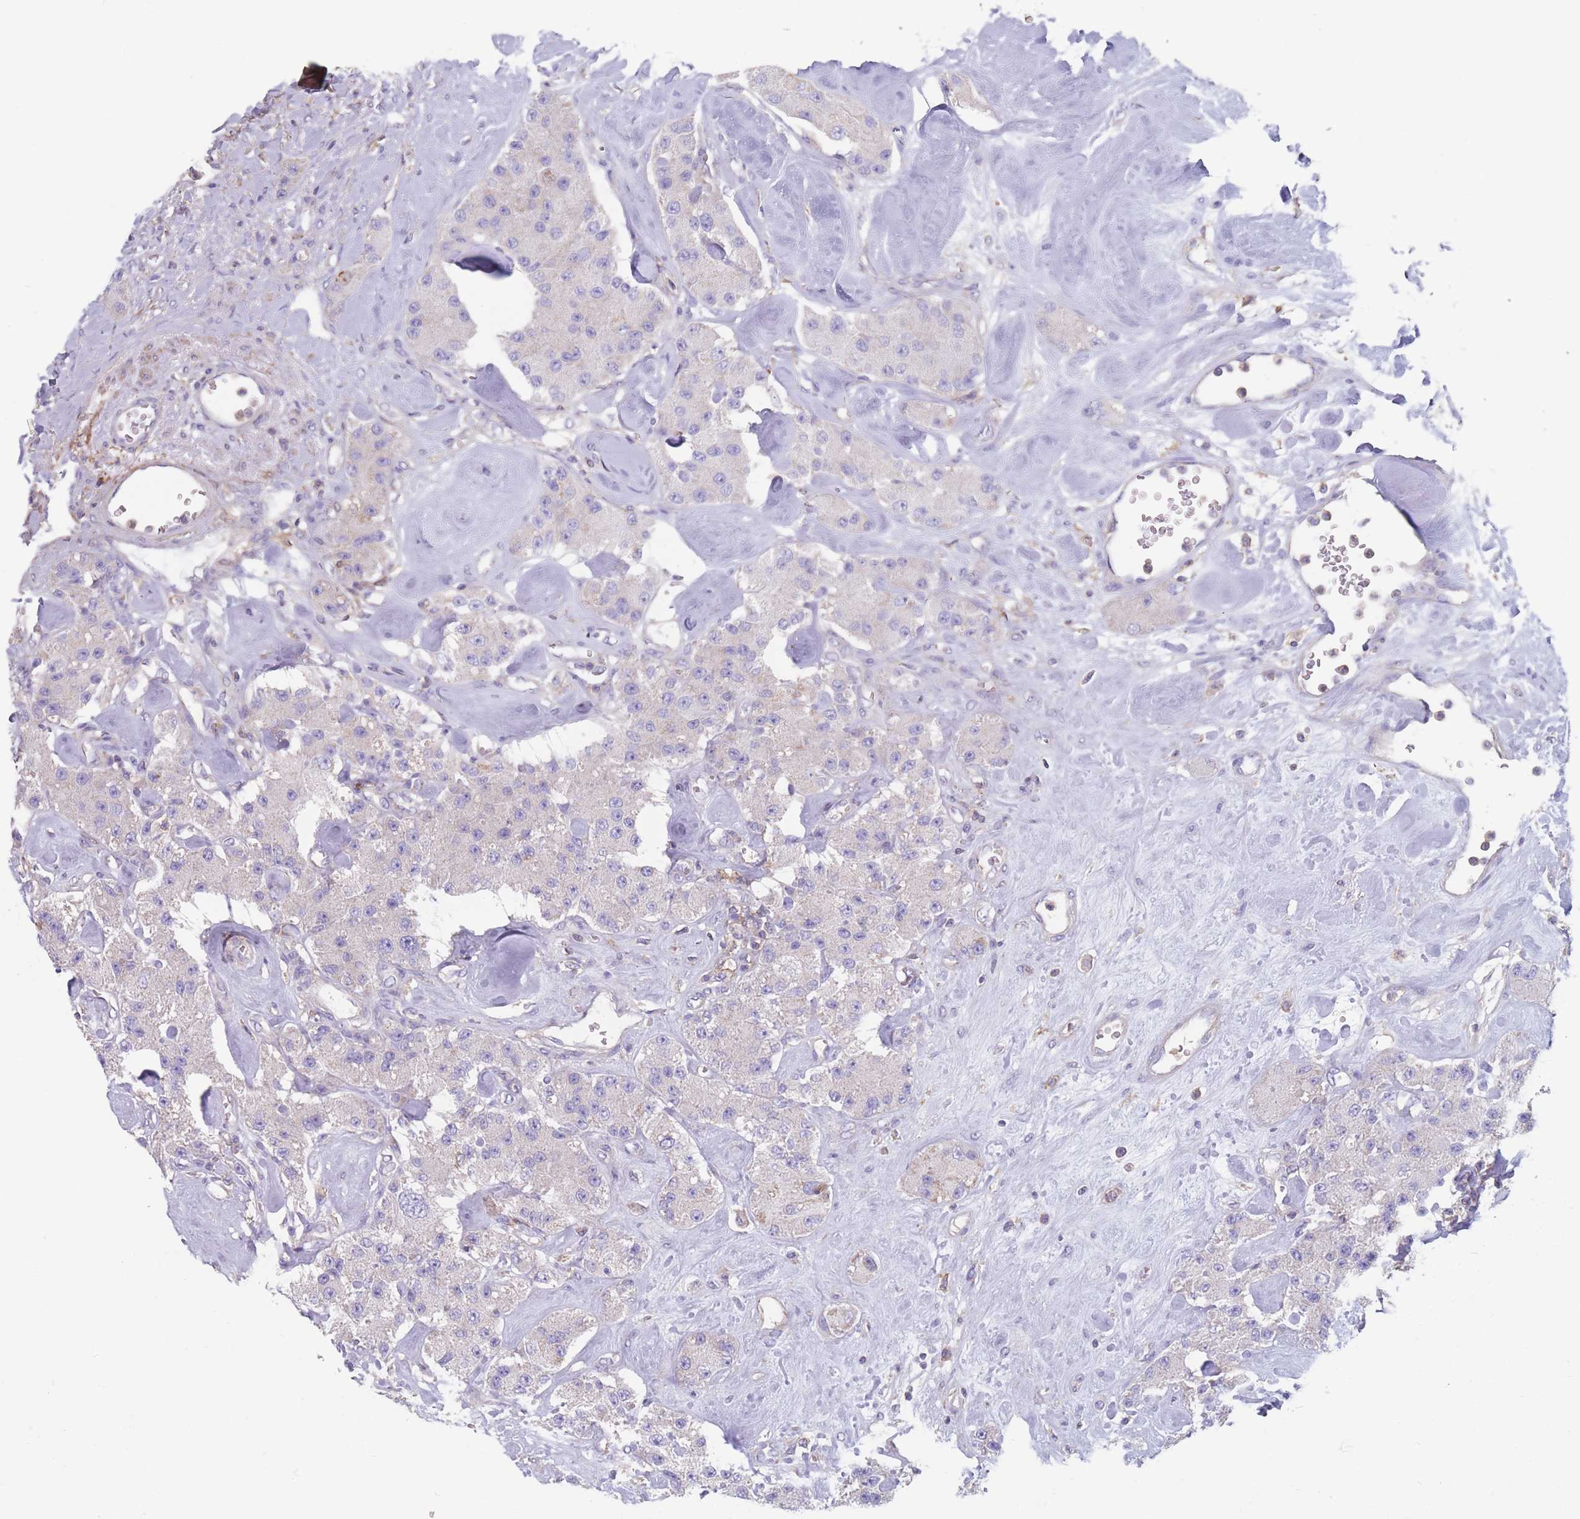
{"staining": {"intensity": "moderate", "quantity": "<25%", "location": "cytoplasmic/membranous"}, "tissue": "carcinoid", "cell_type": "Tumor cells", "image_type": "cancer", "snomed": [{"axis": "morphology", "description": "Carcinoid, malignant, NOS"}, {"axis": "topography", "description": "Pancreas"}], "caption": "Approximately <25% of tumor cells in human malignant carcinoid reveal moderate cytoplasmic/membranous protein expression as visualized by brown immunohistochemical staining.", "gene": "ADH1A", "patient": {"sex": "male", "age": 41}}